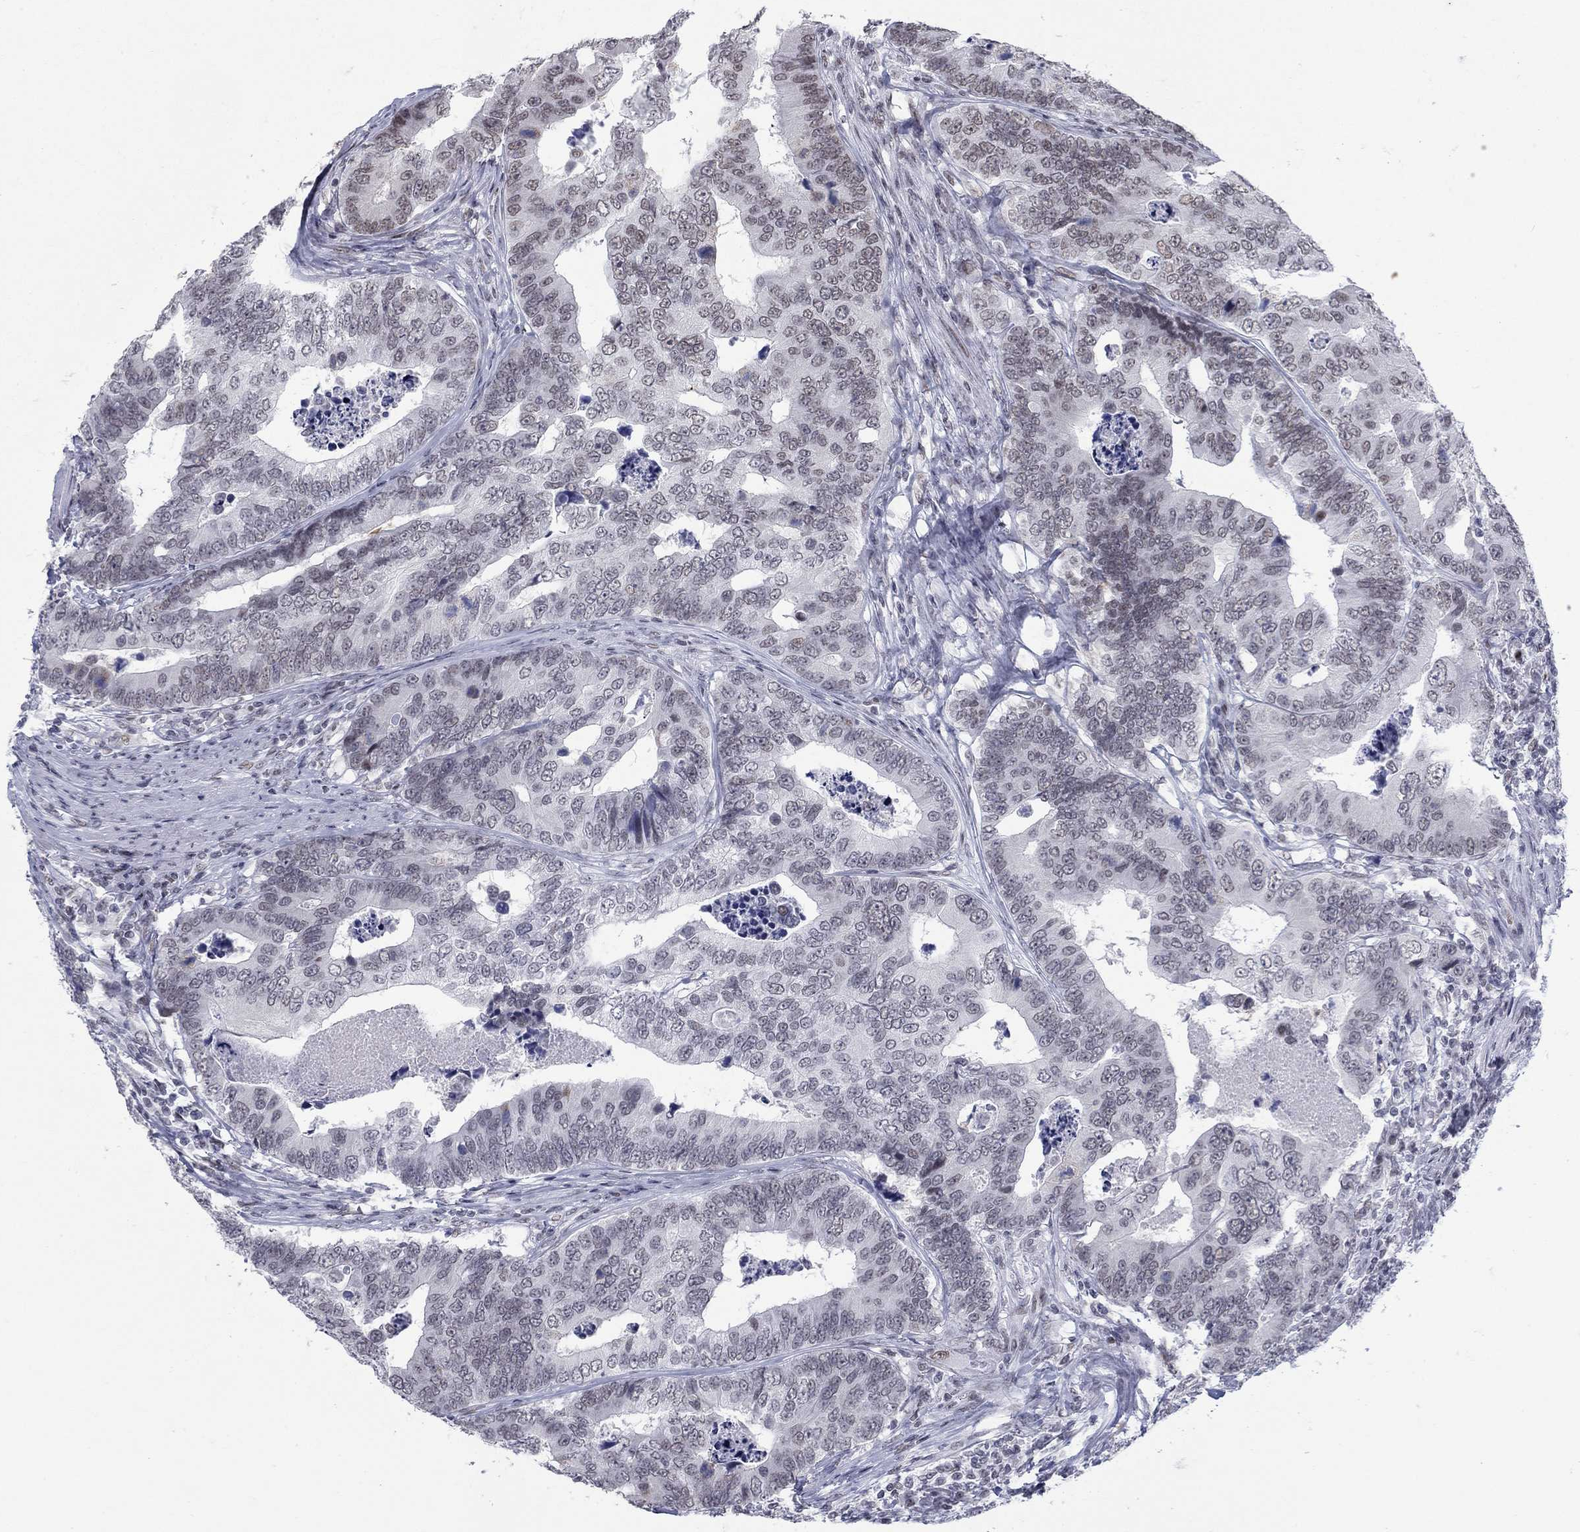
{"staining": {"intensity": "negative", "quantity": "none", "location": "none"}, "tissue": "colorectal cancer", "cell_type": "Tumor cells", "image_type": "cancer", "snomed": [{"axis": "morphology", "description": "Adenocarcinoma, NOS"}, {"axis": "topography", "description": "Colon"}], "caption": "Human colorectal cancer stained for a protein using immunohistochemistry (IHC) shows no positivity in tumor cells.", "gene": "NPAS3", "patient": {"sex": "female", "age": 72}}